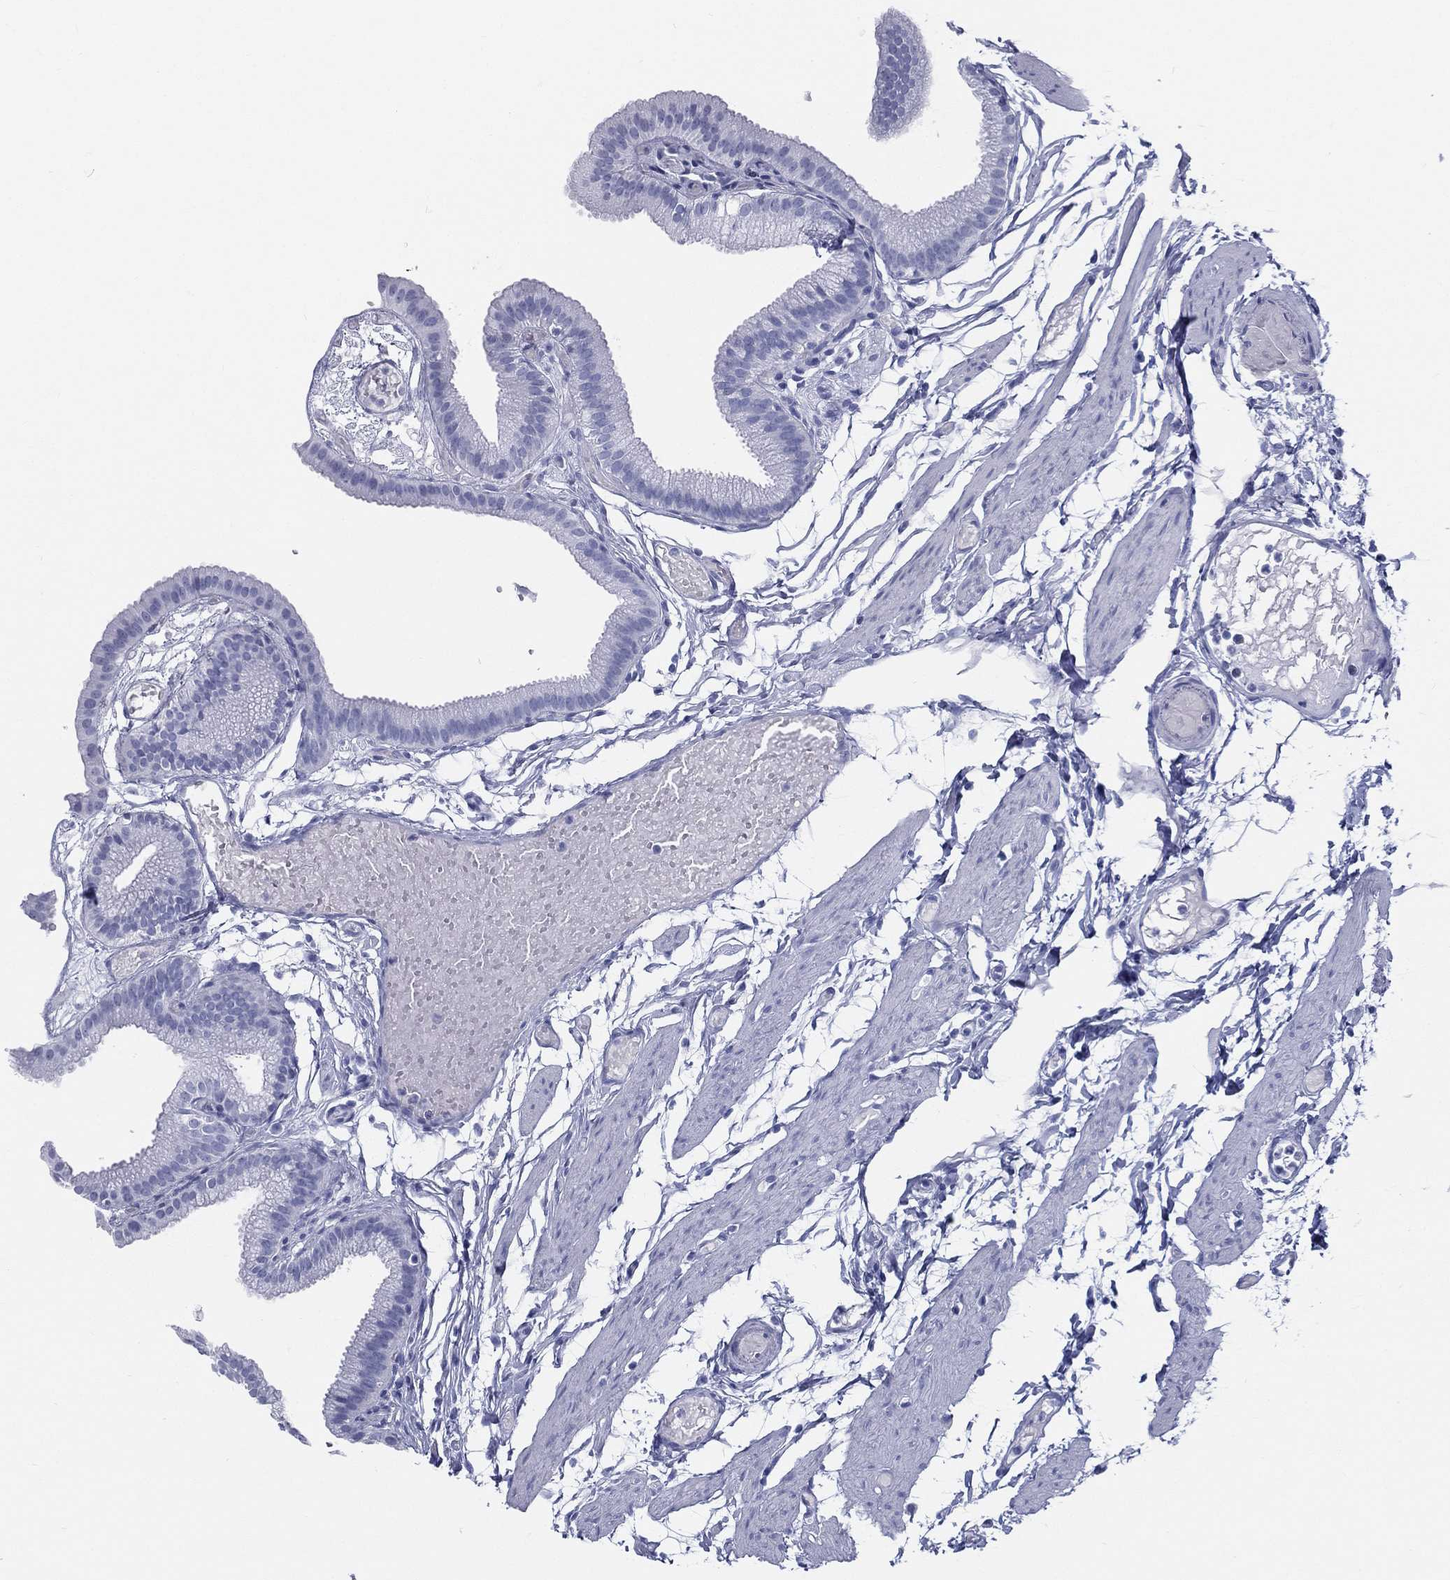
{"staining": {"intensity": "negative", "quantity": "none", "location": "none"}, "tissue": "gallbladder", "cell_type": "Glandular cells", "image_type": "normal", "snomed": [{"axis": "morphology", "description": "Normal tissue, NOS"}, {"axis": "topography", "description": "Gallbladder"}], "caption": "An IHC photomicrograph of normal gallbladder is shown. There is no staining in glandular cells of gallbladder. The staining is performed using DAB (3,3'-diaminobenzidine) brown chromogen with nuclei counter-stained in using hematoxylin.", "gene": "RSPH4A", "patient": {"sex": "female", "age": 45}}